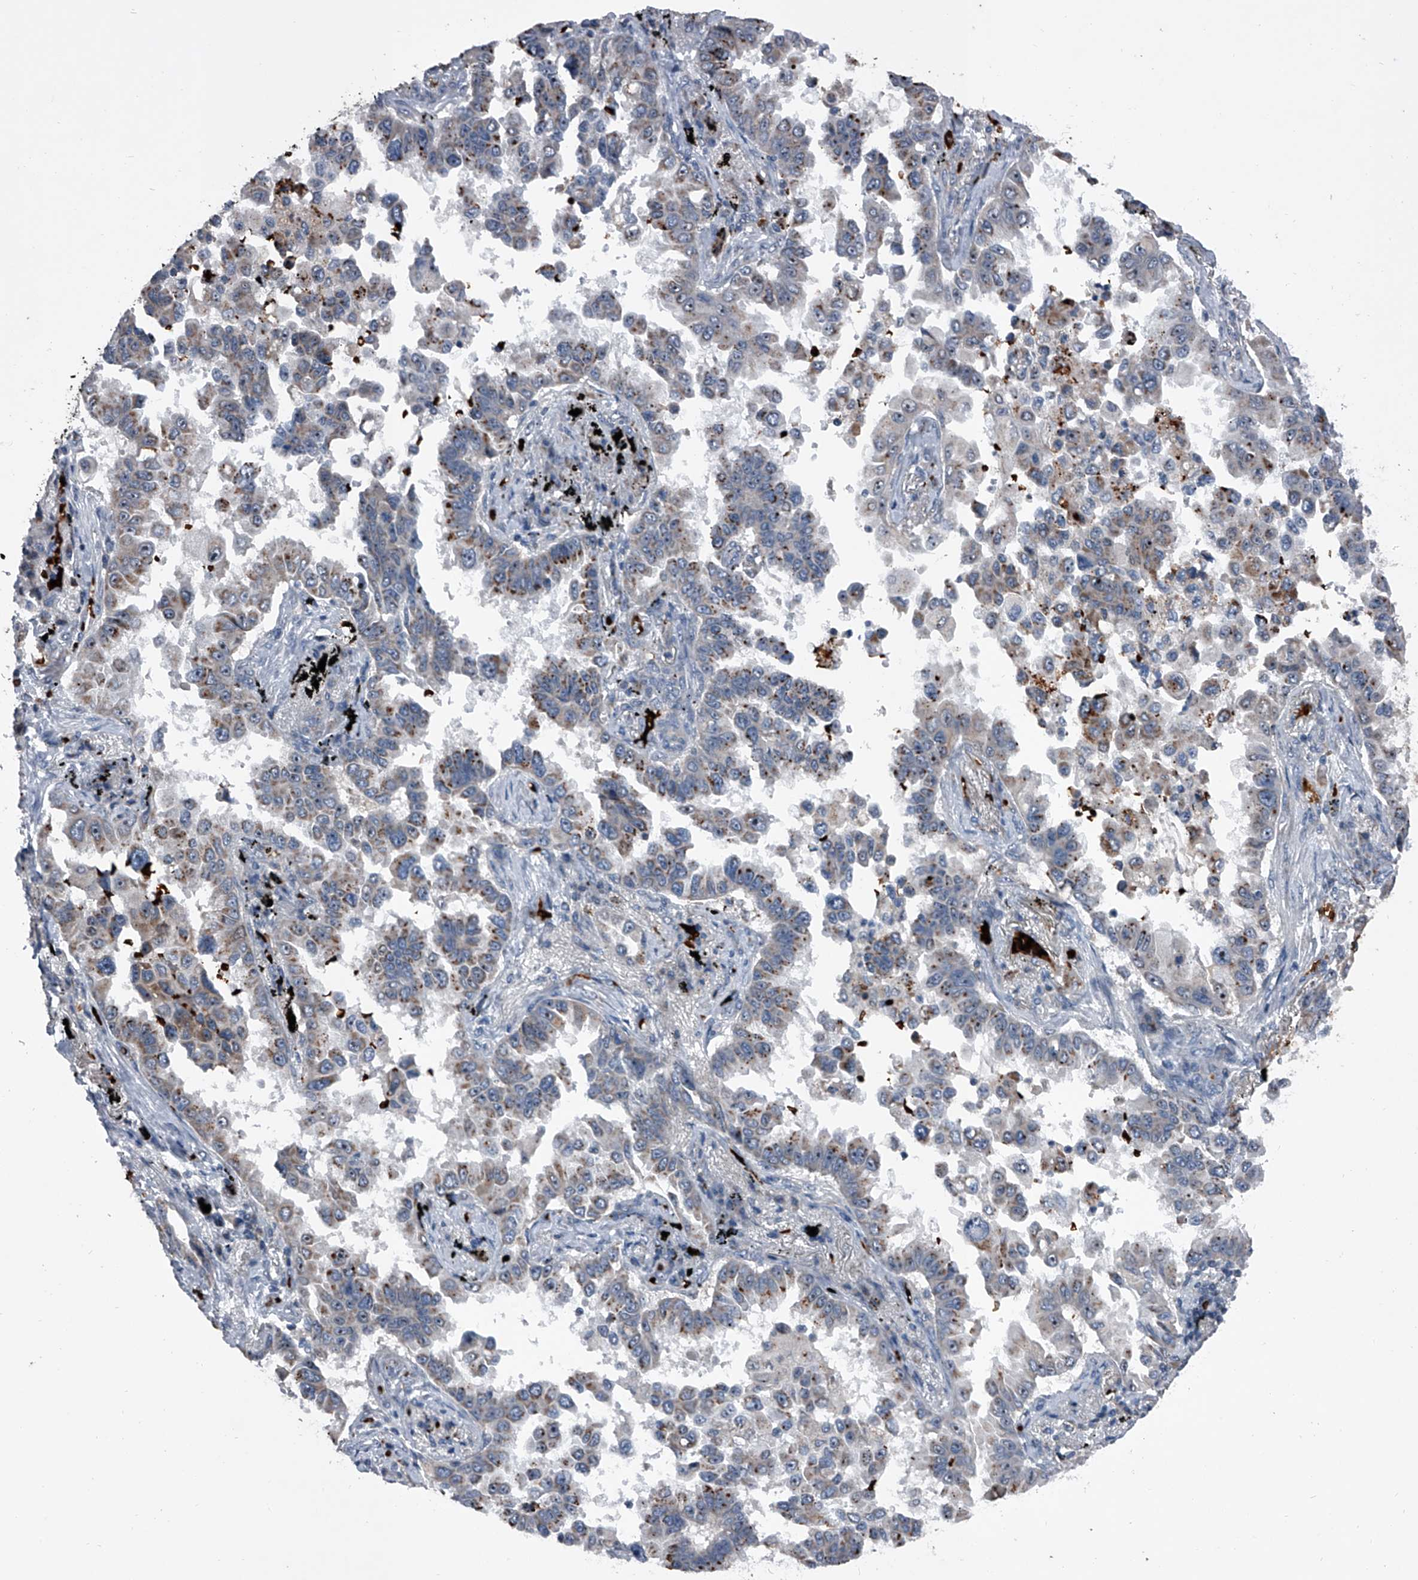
{"staining": {"intensity": "moderate", "quantity": "25%-75%", "location": "cytoplasmic/membranous"}, "tissue": "lung cancer", "cell_type": "Tumor cells", "image_type": "cancer", "snomed": [{"axis": "morphology", "description": "Adenocarcinoma, NOS"}, {"axis": "topography", "description": "Lung"}], "caption": "Tumor cells exhibit medium levels of moderate cytoplasmic/membranous expression in approximately 25%-75% of cells in human lung cancer. The staining was performed using DAB, with brown indicating positive protein expression. Nuclei are stained blue with hematoxylin.", "gene": "CEP85L", "patient": {"sex": "female", "age": 67}}